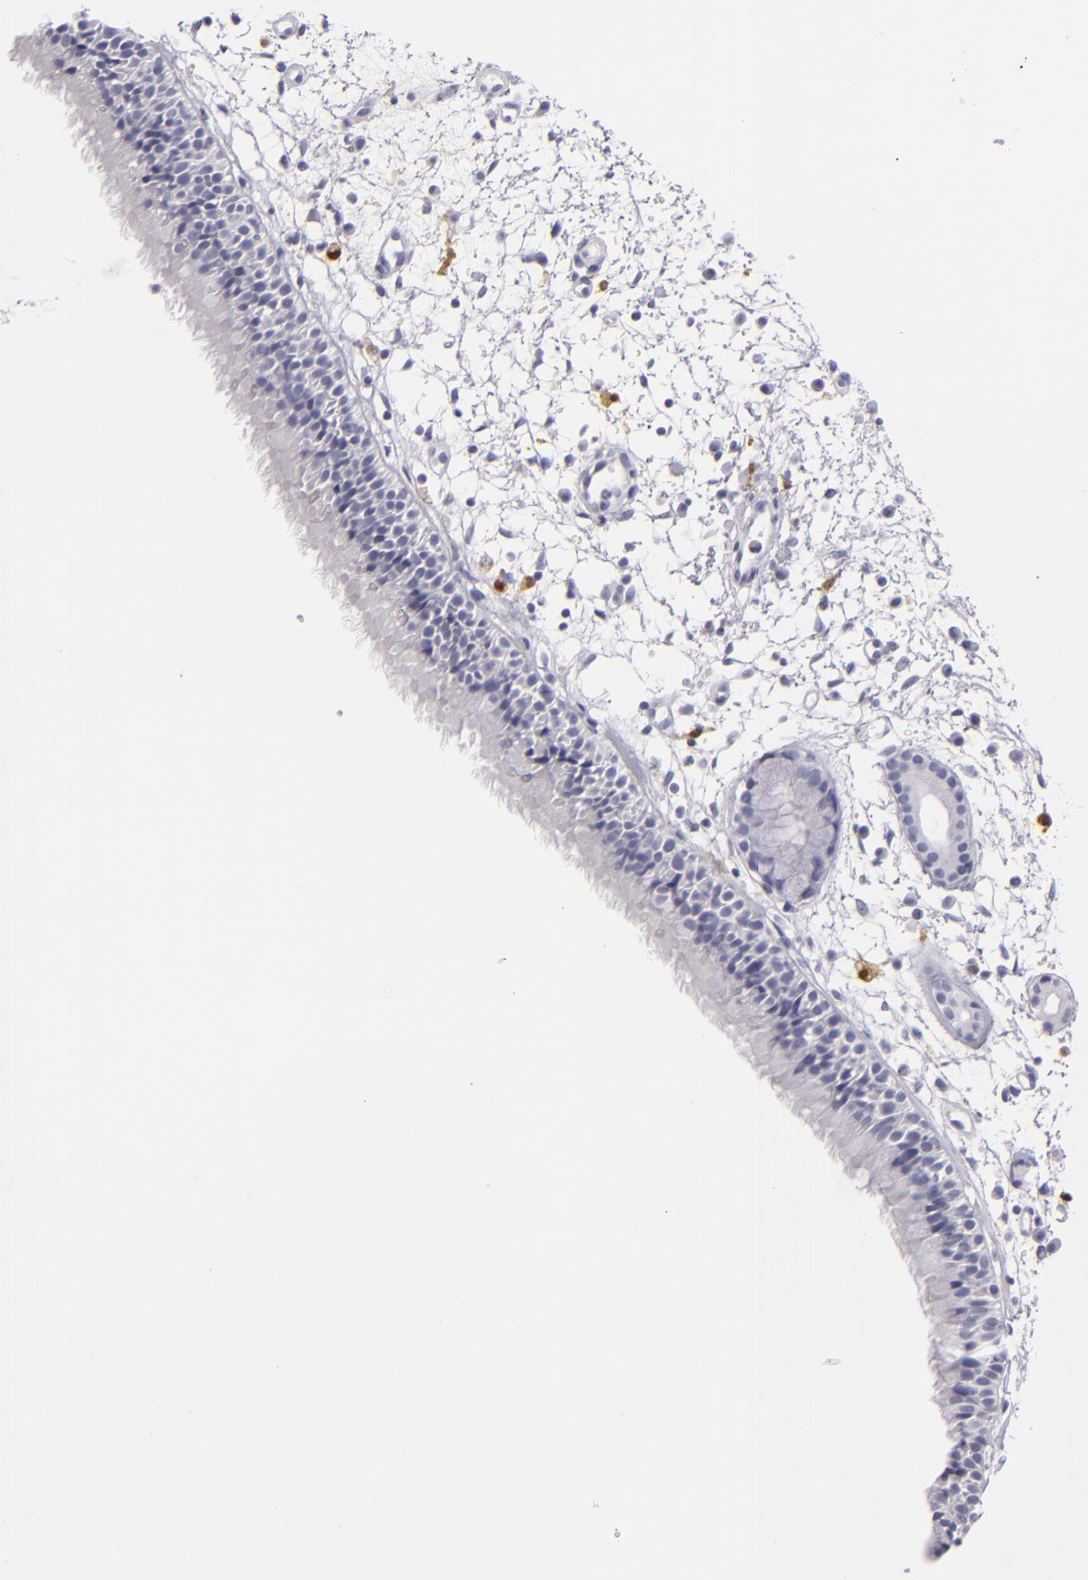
{"staining": {"intensity": "negative", "quantity": "none", "location": "none"}, "tissue": "nasopharynx", "cell_type": "Respiratory epithelial cells", "image_type": "normal", "snomed": [{"axis": "morphology", "description": "Normal tissue, NOS"}, {"axis": "morphology", "description": "Inflammation, NOS"}, {"axis": "morphology", "description": "Malignant melanoma, Metastatic site"}, {"axis": "topography", "description": "Nasopharynx"}], "caption": "This is an immunohistochemistry image of normal nasopharynx. There is no expression in respiratory epithelial cells.", "gene": "F13A1", "patient": {"sex": "female", "age": 55}}